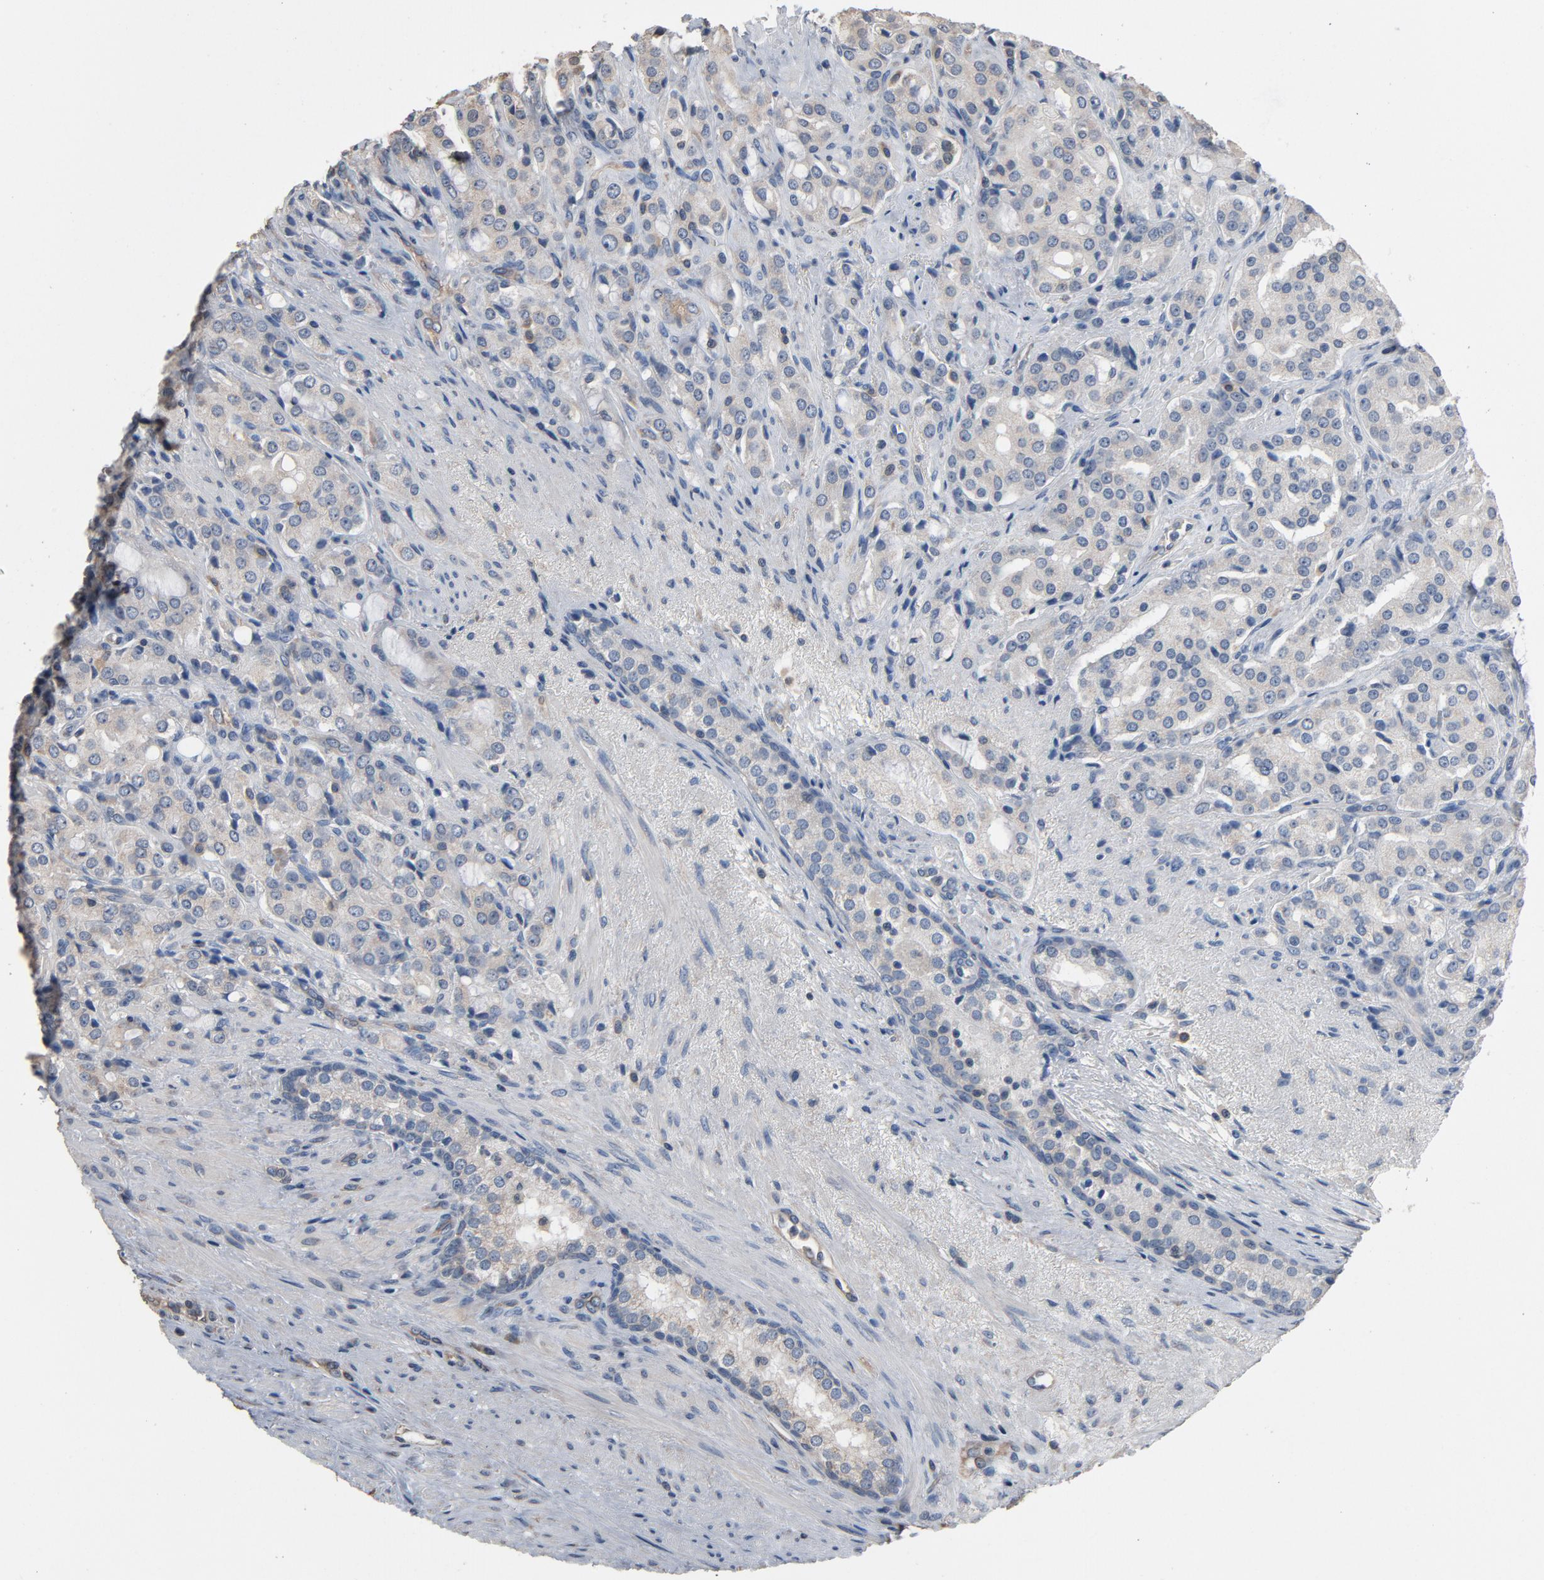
{"staining": {"intensity": "weak", "quantity": "25%-75%", "location": "cytoplasmic/membranous"}, "tissue": "prostate cancer", "cell_type": "Tumor cells", "image_type": "cancer", "snomed": [{"axis": "morphology", "description": "Adenocarcinoma, High grade"}, {"axis": "topography", "description": "Prostate"}], "caption": "IHC staining of prostate cancer, which displays low levels of weak cytoplasmic/membranous positivity in about 25%-75% of tumor cells indicating weak cytoplasmic/membranous protein positivity. The staining was performed using DAB (3,3'-diaminobenzidine) (brown) for protein detection and nuclei were counterstained in hematoxylin (blue).", "gene": "SOX6", "patient": {"sex": "male", "age": 72}}